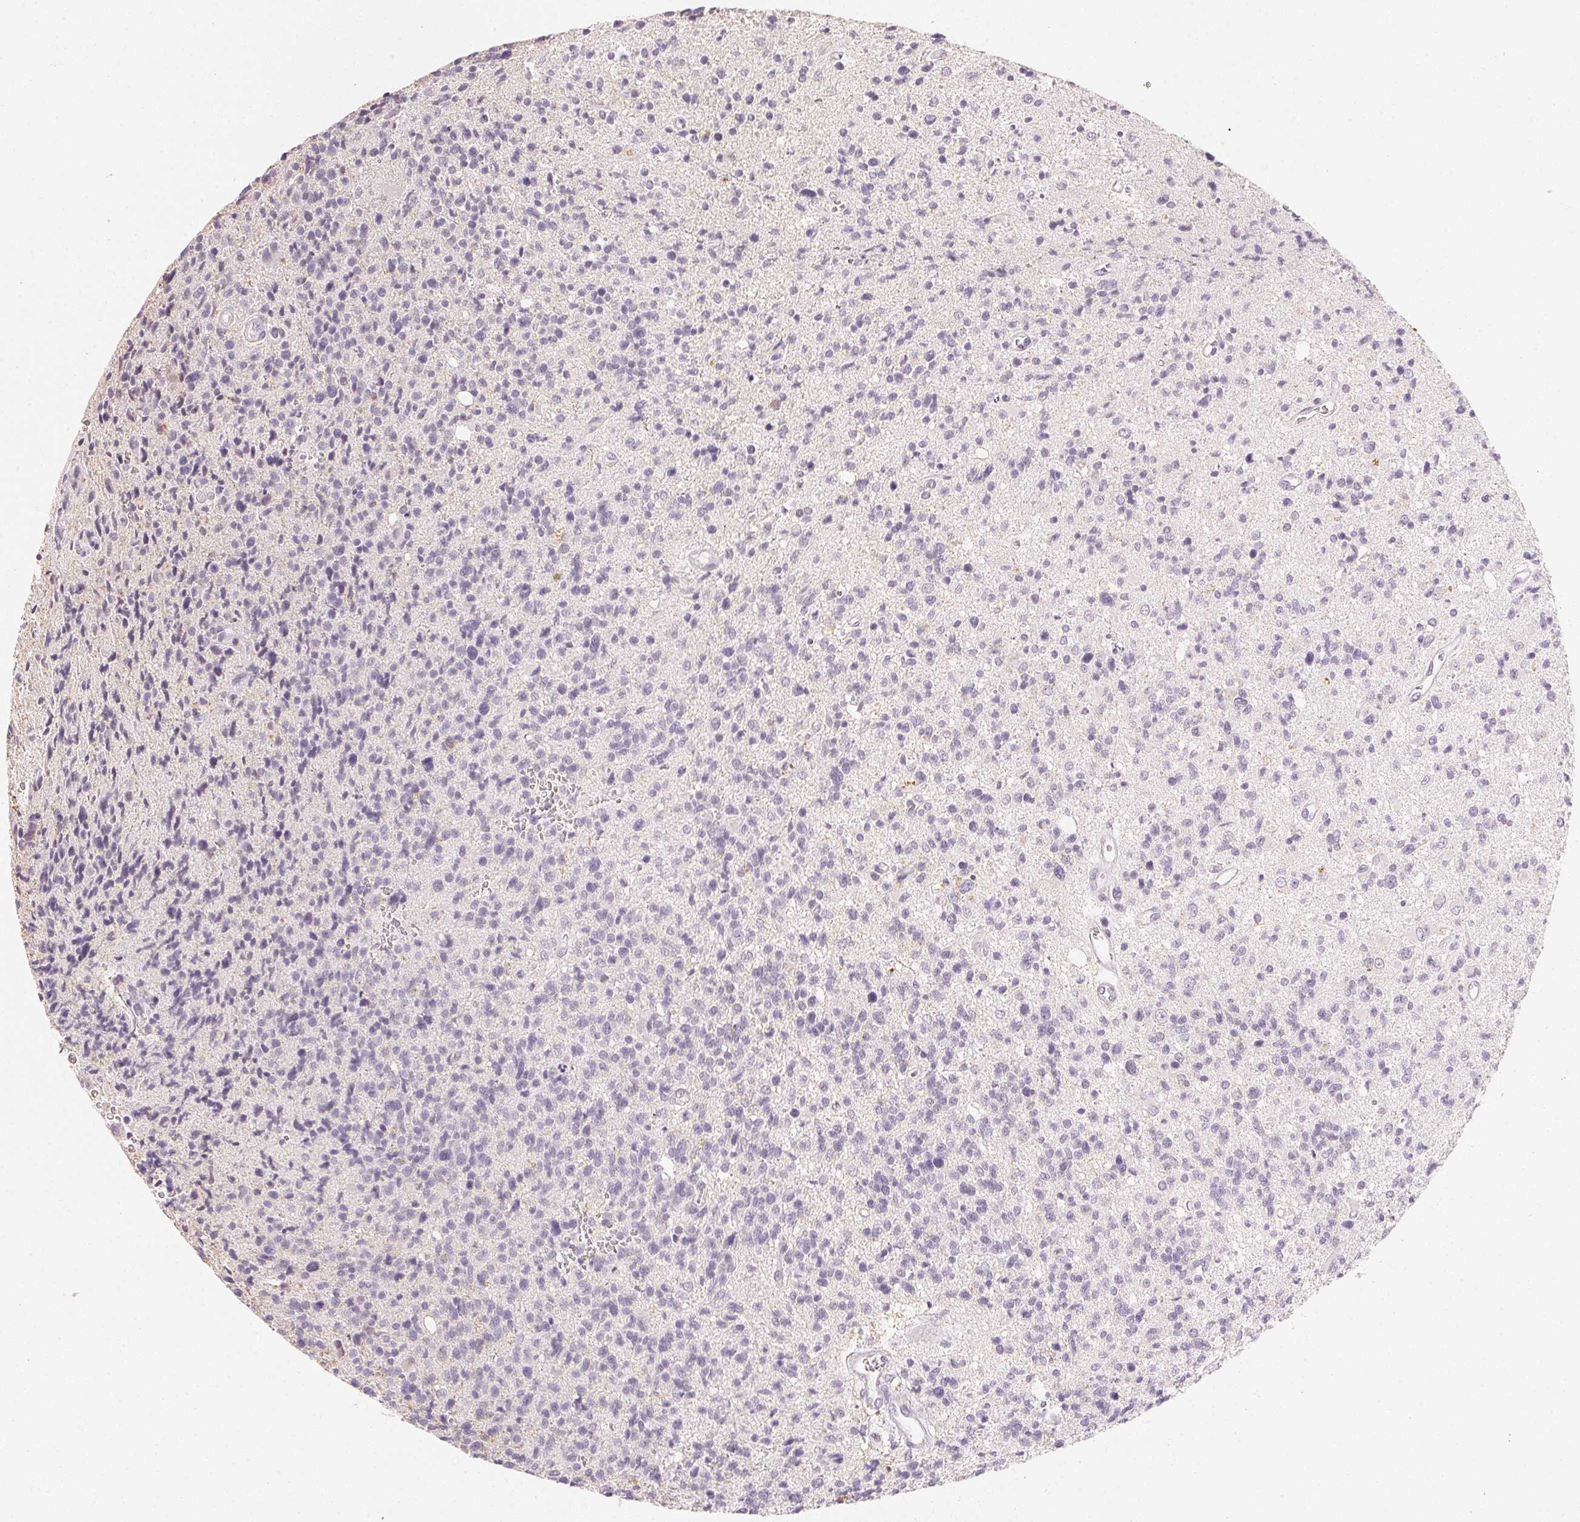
{"staining": {"intensity": "negative", "quantity": "none", "location": "none"}, "tissue": "glioma", "cell_type": "Tumor cells", "image_type": "cancer", "snomed": [{"axis": "morphology", "description": "Glioma, malignant, High grade"}, {"axis": "topography", "description": "Brain"}], "caption": "Malignant glioma (high-grade) was stained to show a protein in brown. There is no significant expression in tumor cells.", "gene": "SMTN", "patient": {"sex": "male", "age": 29}}